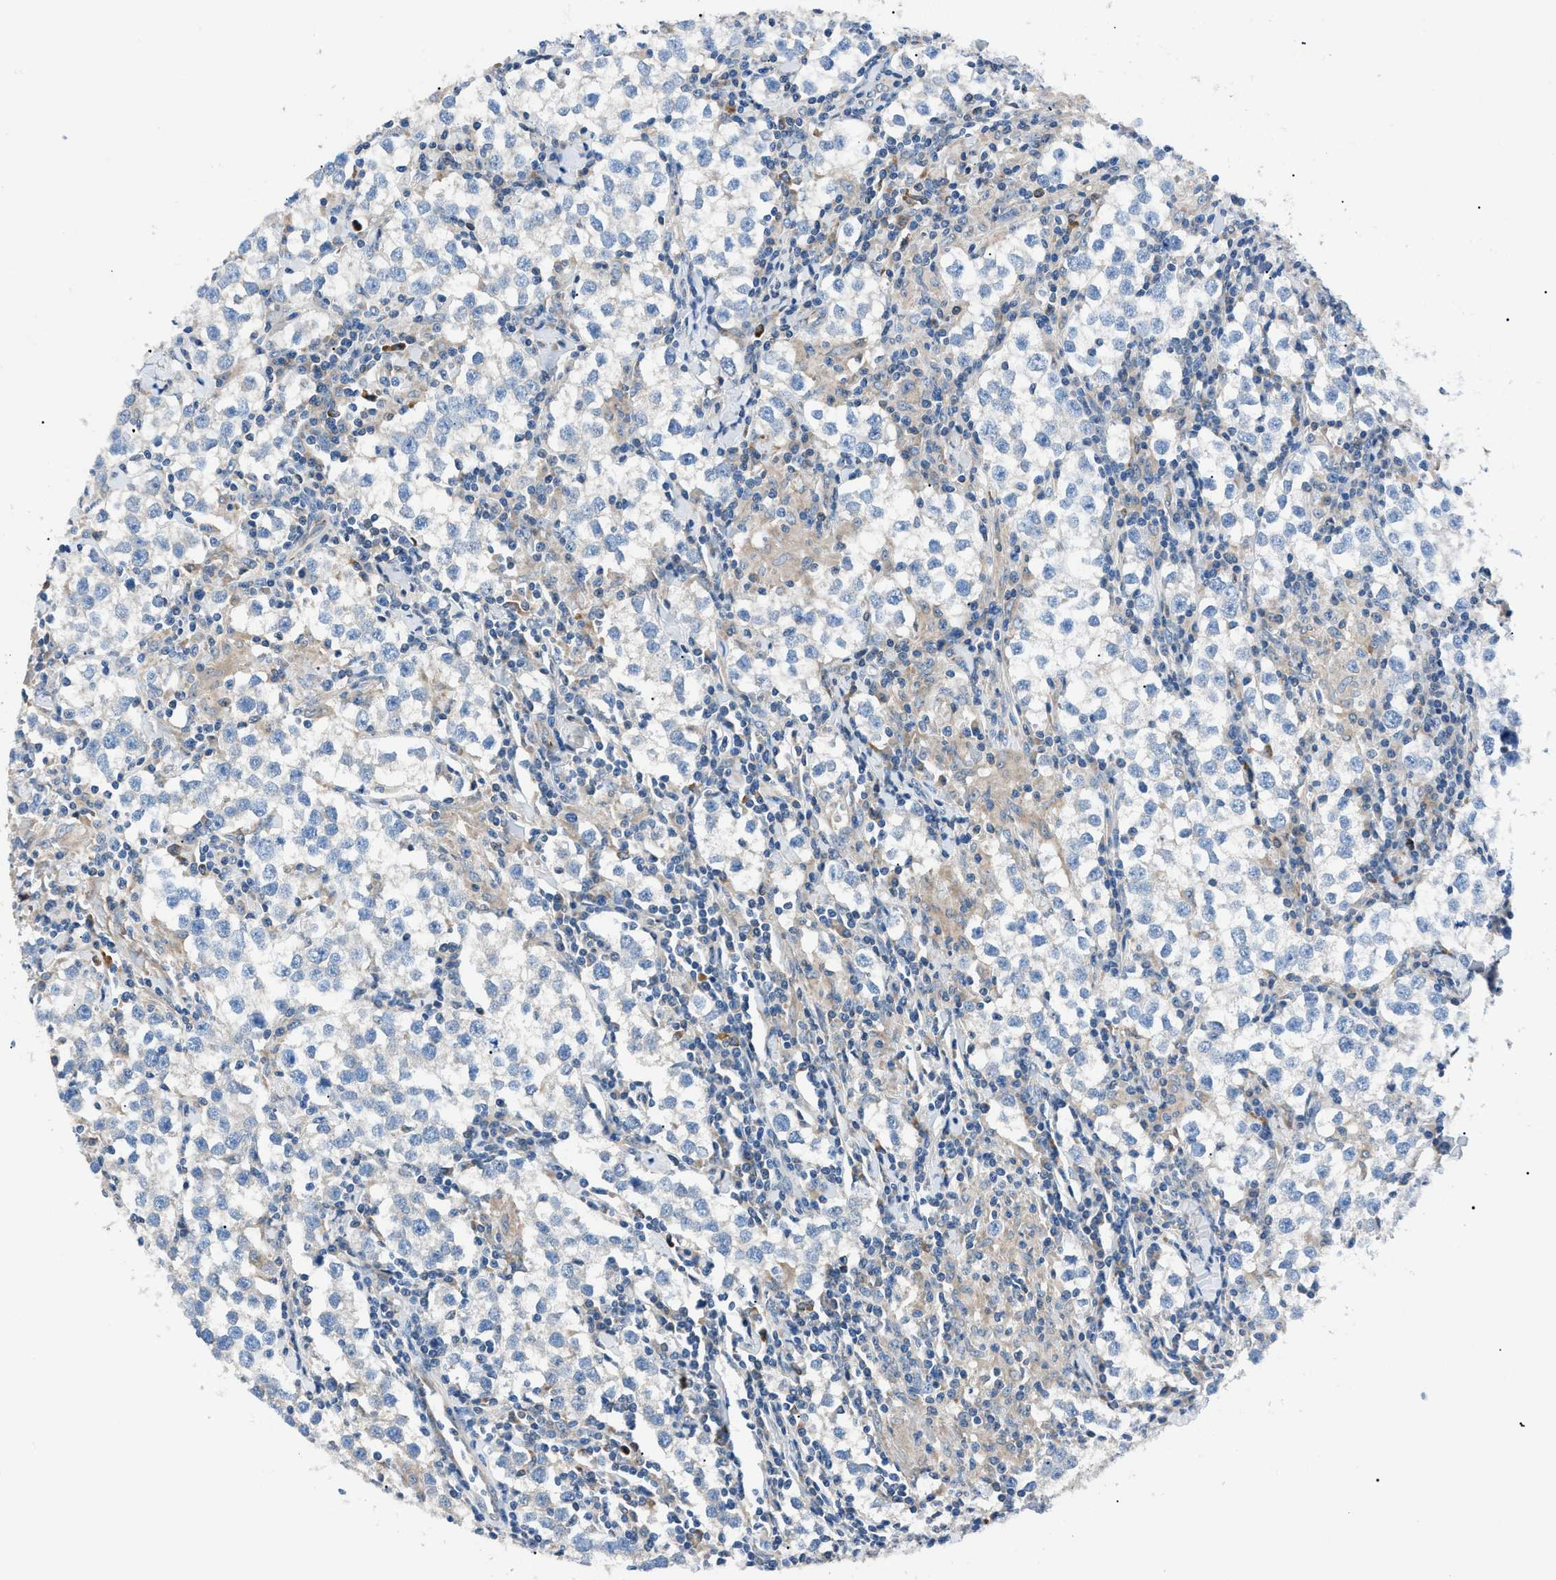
{"staining": {"intensity": "negative", "quantity": "none", "location": "none"}, "tissue": "testis cancer", "cell_type": "Tumor cells", "image_type": "cancer", "snomed": [{"axis": "morphology", "description": "Seminoma, NOS"}, {"axis": "morphology", "description": "Carcinoma, Embryonal, NOS"}, {"axis": "topography", "description": "Testis"}], "caption": "Tumor cells are negative for protein expression in human testis seminoma.", "gene": "ZDHHC24", "patient": {"sex": "male", "age": 36}}